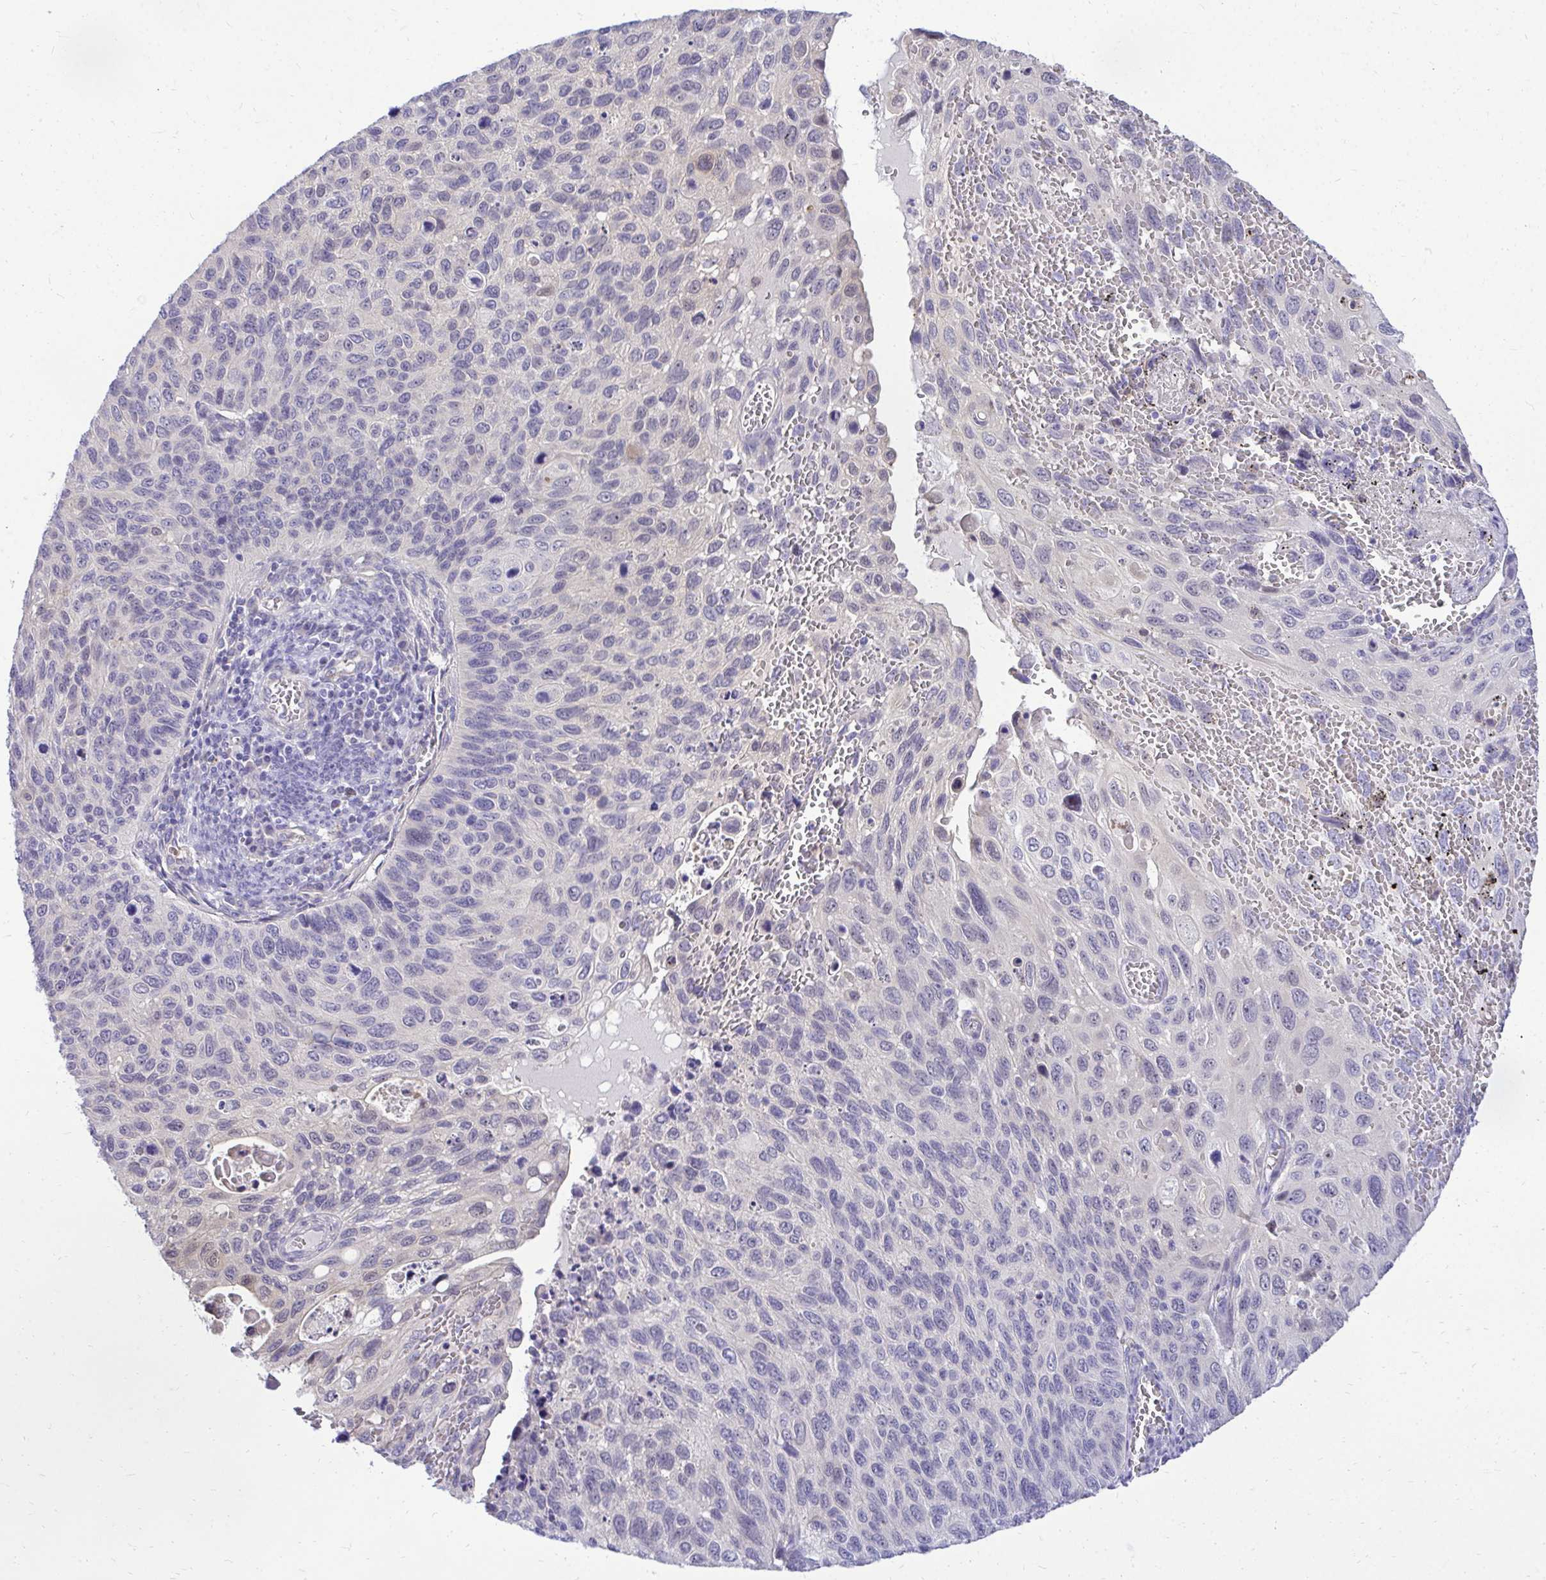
{"staining": {"intensity": "negative", "quantity": "none", "location": "none"}, "tissue": "cervical cancer", "cell_type": "Tumor cells", "image_type": "cancer", "snomed": [{"axis": "morphology", "description": "Squamous cell carcinoma, NOS"}, {"axis": "topography", "description": "Cervix"}], "caption": "Tumor cells are negative for brown protein staining in cervical cancer.", "gene": "ZSWIM9", "patient": {"sex": "female", "age": 70}}